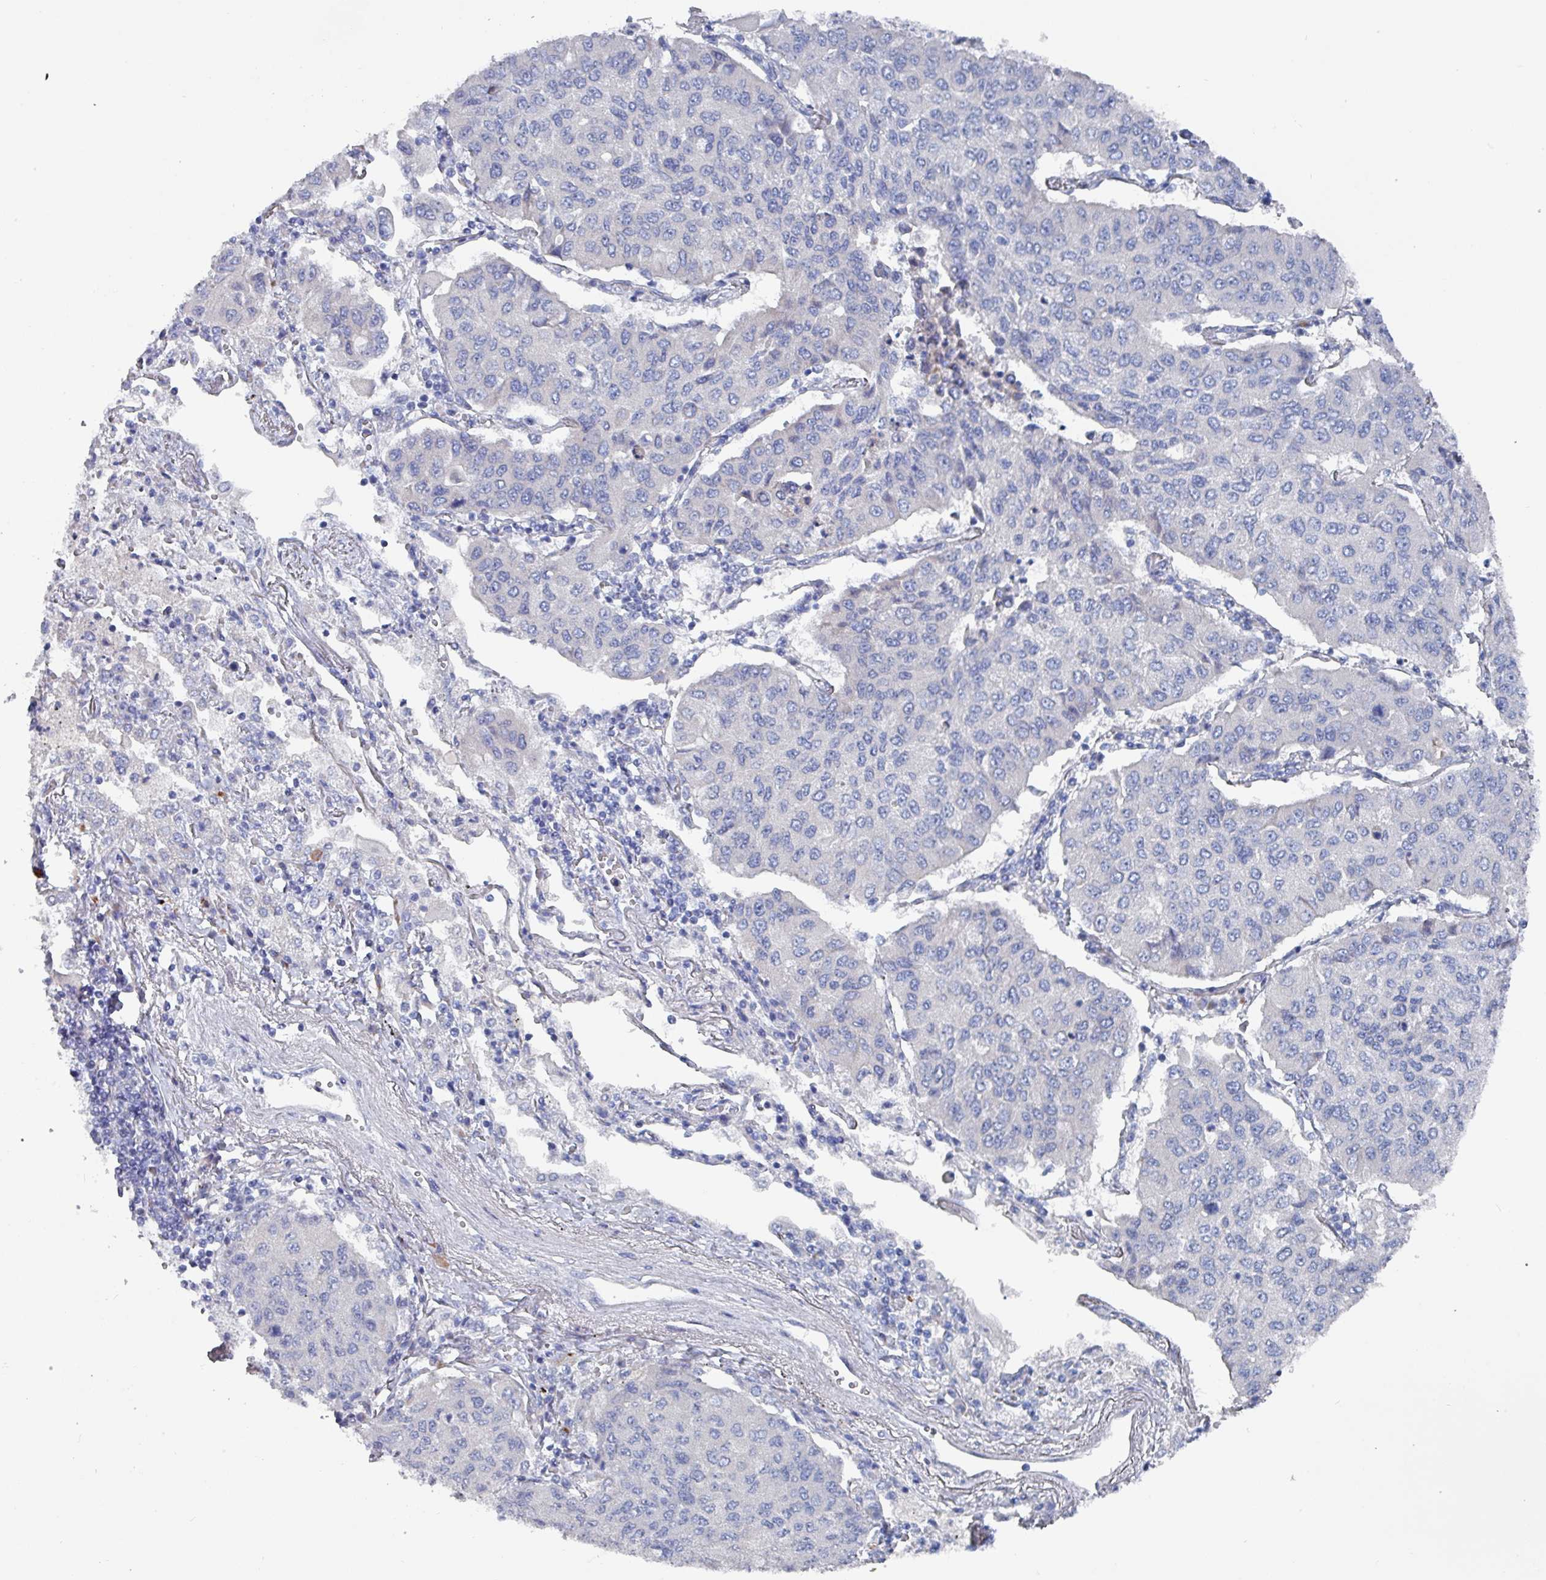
{"staining": {"intensity": "negative", "quantity": "none", "location": "none"}, "tissue": "lung cancer", "cell_type": "Tumor cells", "image_type": "cancer", "snomed": [{"axis": "morphology", "description": "Squamous cell carcinoma, NOS"}, {"axis": "topography", "description": "Lung"}], "caption": "Immunohistochemical staining of human squamous cell carcinoma (lung) demonstrates no significant positivity in tumor cells.", "gene": "DRD5", "patient": {"sex": "male", "age": 74}}